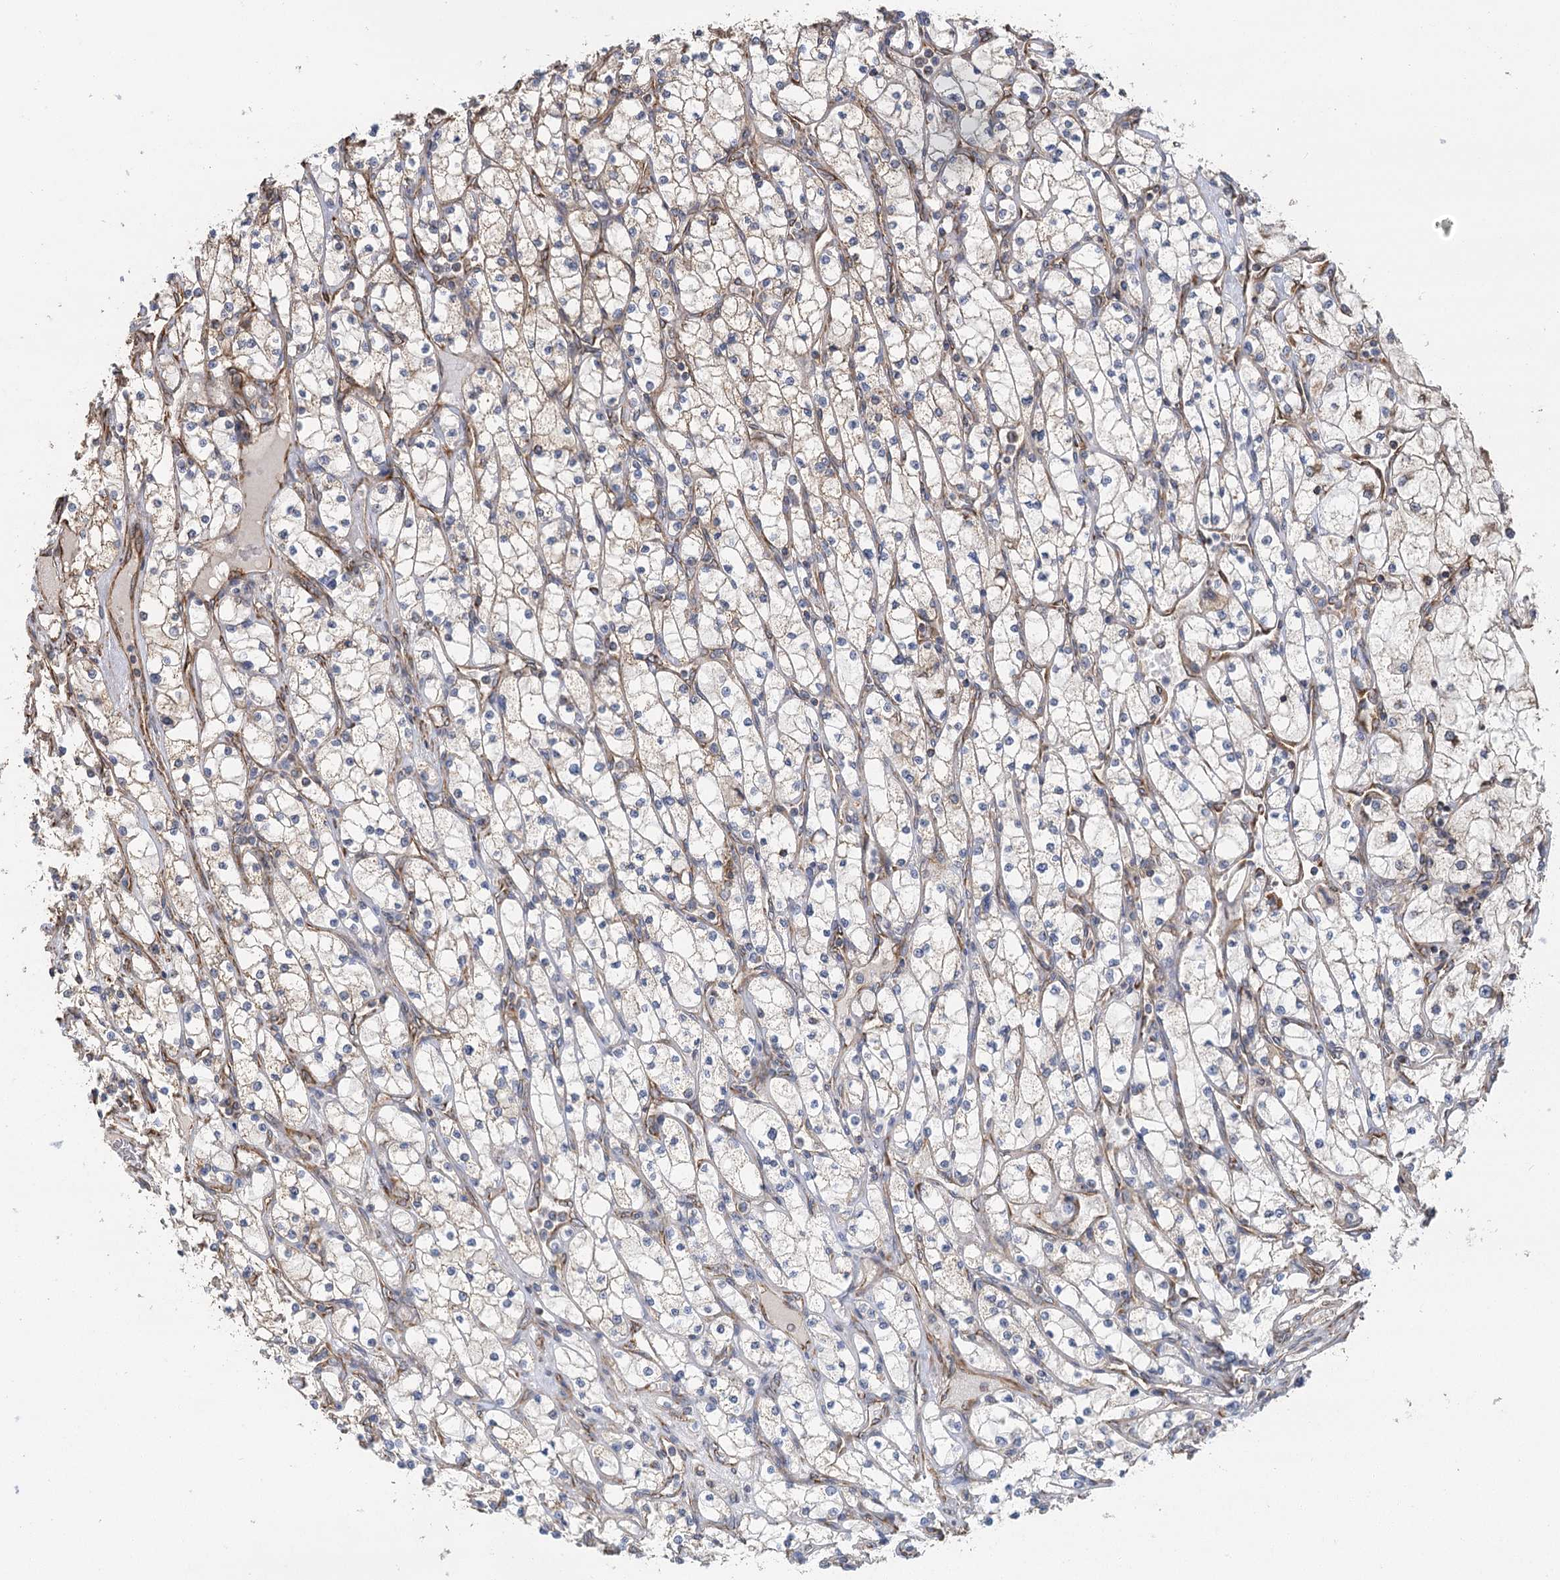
{"staining": {"intensity": "weak", "quantity": "<25%", "location": "cytoplasmic/membranous"}, "tissue": "renal cancer", "cell_type": "Tumor cells", "image_type": "cancer", "snomed": [{"axis": "morphology", "description": "Adenocarcinoma, NOS"}, {"axis": "topography", "description": "Kidney"}], "caption": "Adenocarcinoma (renal) stained for a protein using immunohistochemistry (IHC) exhibits no staining tumor cells.", "gene": "IL11RA", "patient": {"sex": "male", "age": 80}}